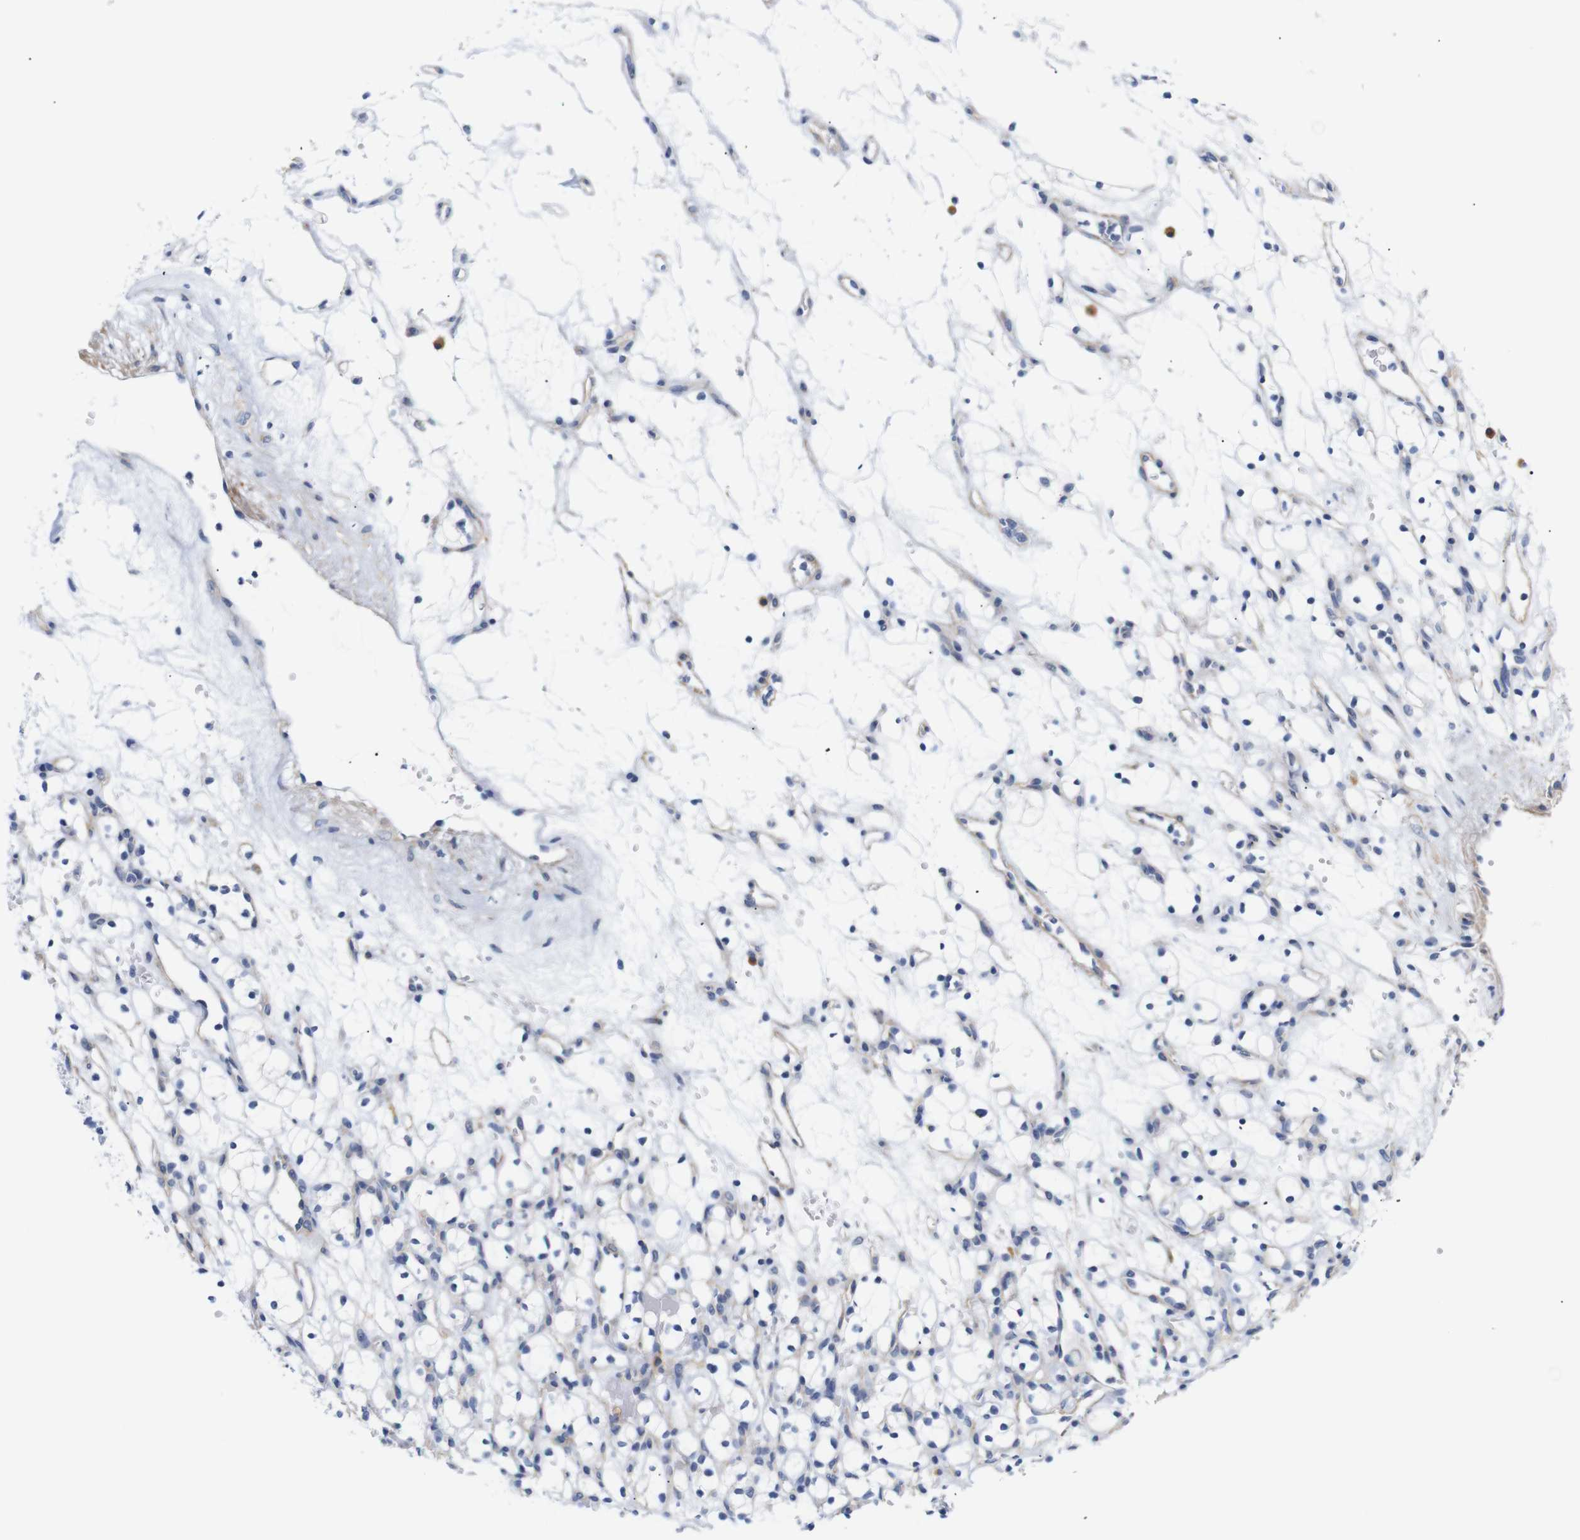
{"staining": {"intensity": "negative", "quantity": "none", "location": "none"}, "tissue": "renal cancer", "cell_type": "Tumor cells", "image_type": "cancer", "snomed": [{"axis": "morphology", "description": "Adenocarcinoma, NOS"}, {"axis": "topography", "description": "Kidney"}], "caption": "This is a micrograph of immunohistochemistry (IHC) staining of renal cancer, which shows no positivity in tumor cells.", "gene": "STMN3", "patient": {"sex": "female", "age": 60}}